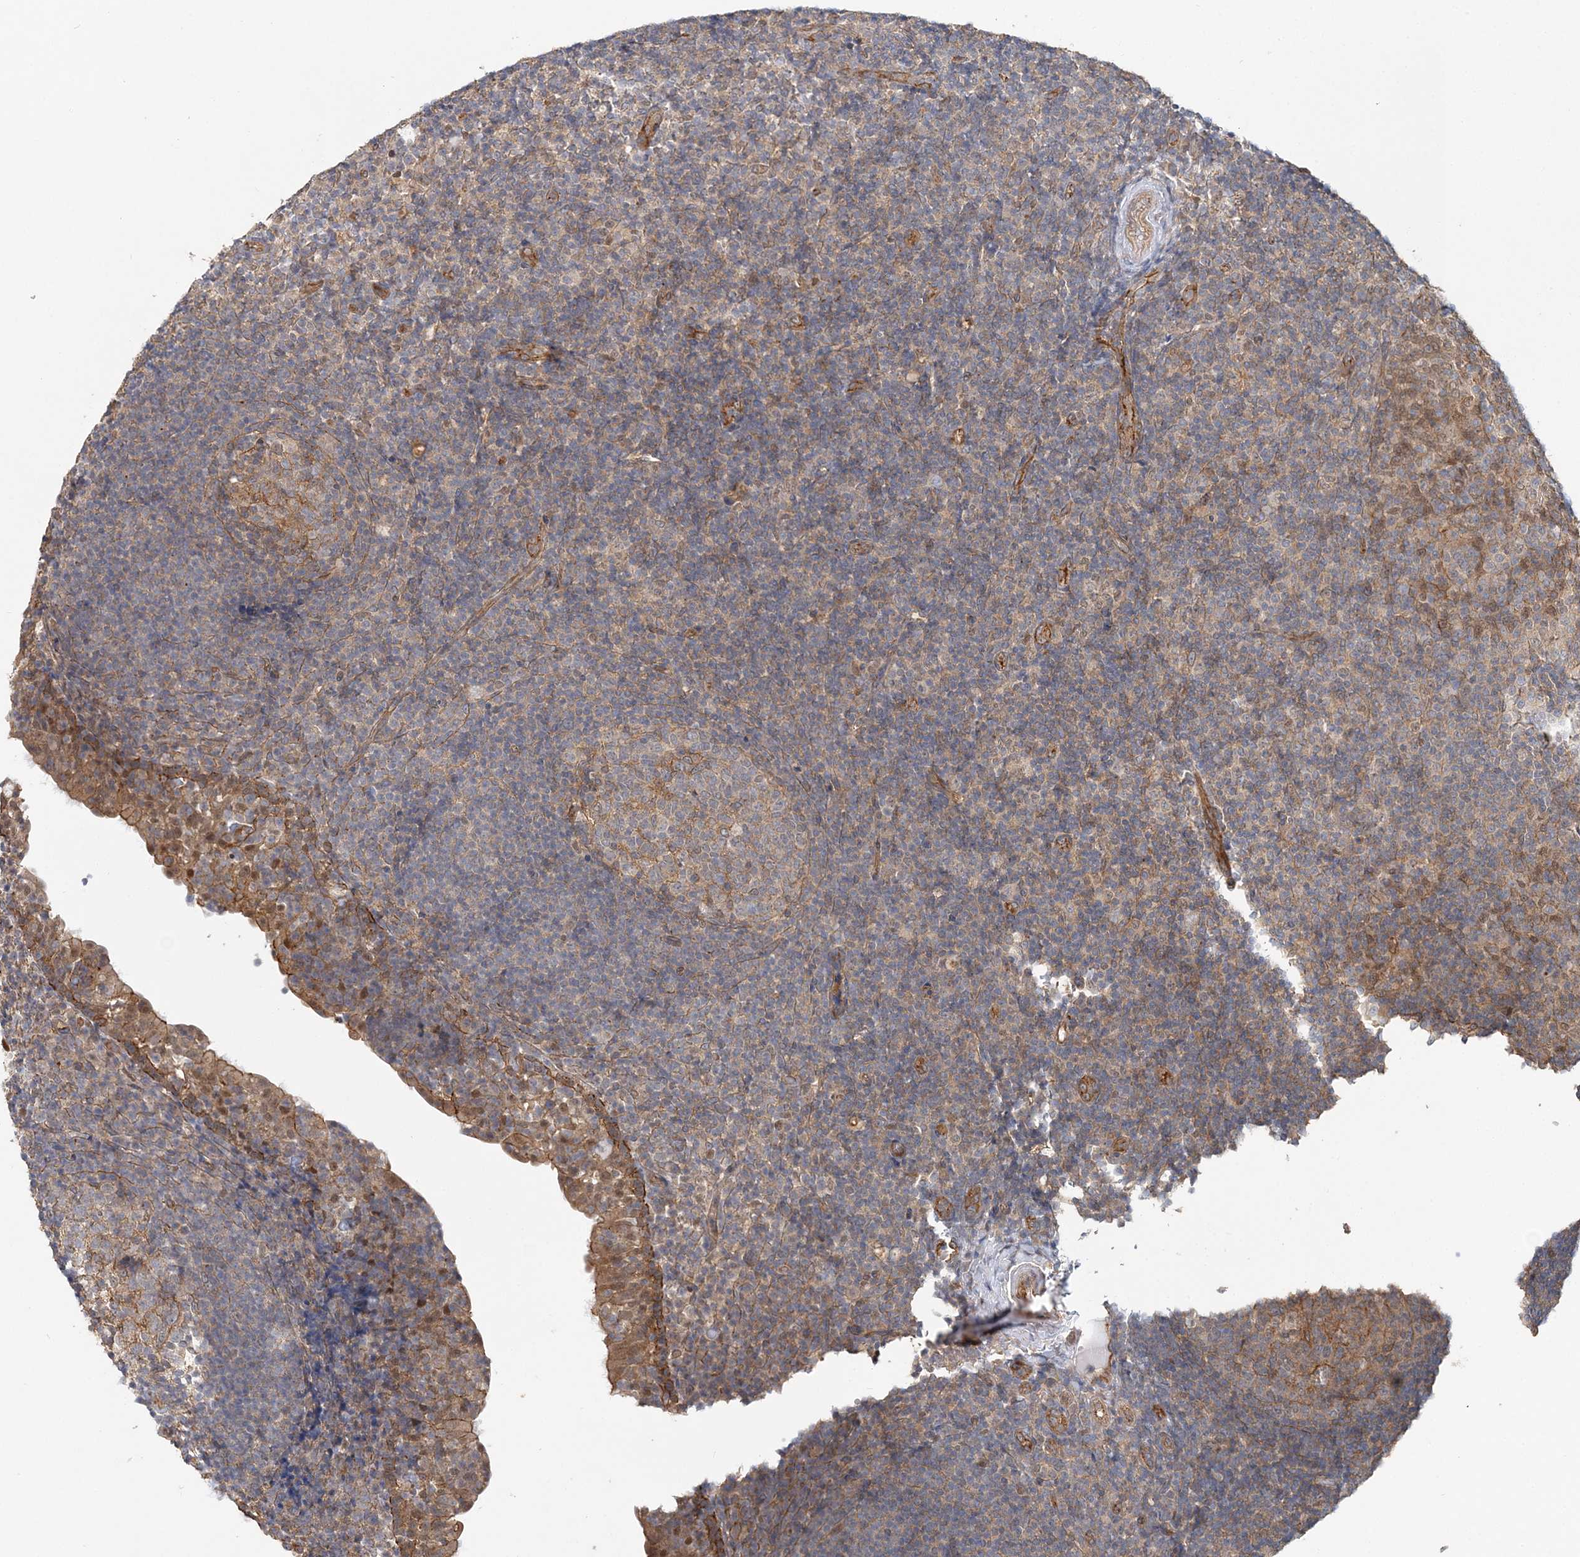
{"staining": {"intensity": "weak", "quantity": "<25%", "location": "nuclear"}, "tissue": "tonsil", "cell_type": "Germinal center cells", "image_type": "normal", "snomed": [{"axis": "morphology", "description": "Normal tissue, NOS"}, {"axis": "topography", "description": "Tonsil"}], "caption": "Immunohistochemistry (IHC) of normal human tonsil shows no positivity in germinal center cells.", "gene": "MAT2B", "patient": {"sex": "female", "age": 40}}